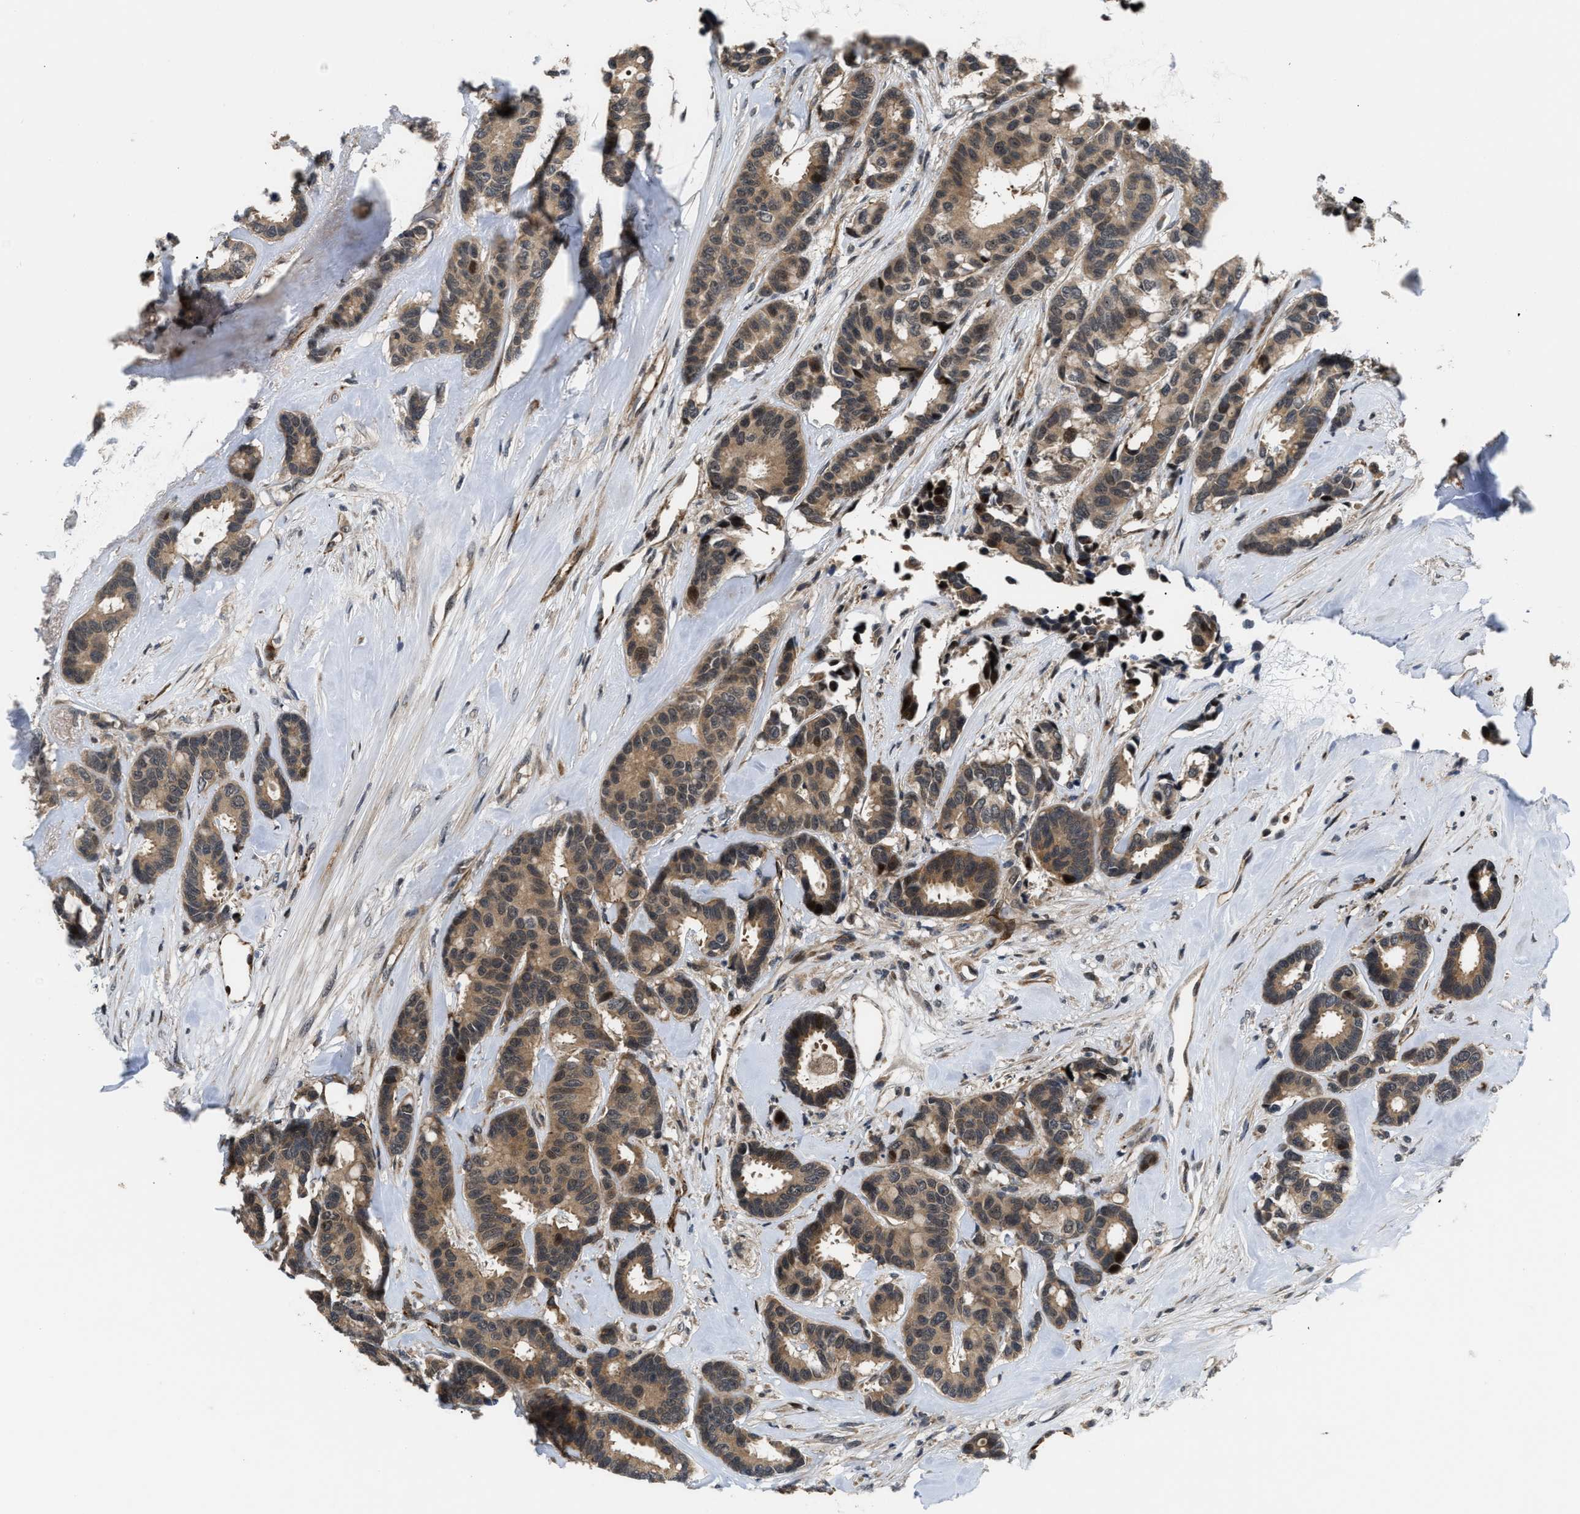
{"staining": {"intensity": "moderate", "quantity": ">75%", "location": "cytoplasmic/membranous,nuclear"}, "tissue": "breast cancer", "cell_type": "Tumor cells", "image_type": "cancer", "snomed": [{"axis": "morphology", "description": "Duct carcinoma"}, {"axis": "topography", "description": "Breast"}], "caption": "Tumor cells exhibit medium levels of moderate cytoplasmic/membranous and nuclear positivity in approximately >75% of cells in breast cancer.", "gene": "ALDH3A2", "patient": {"sex": "female", "age": 87}}